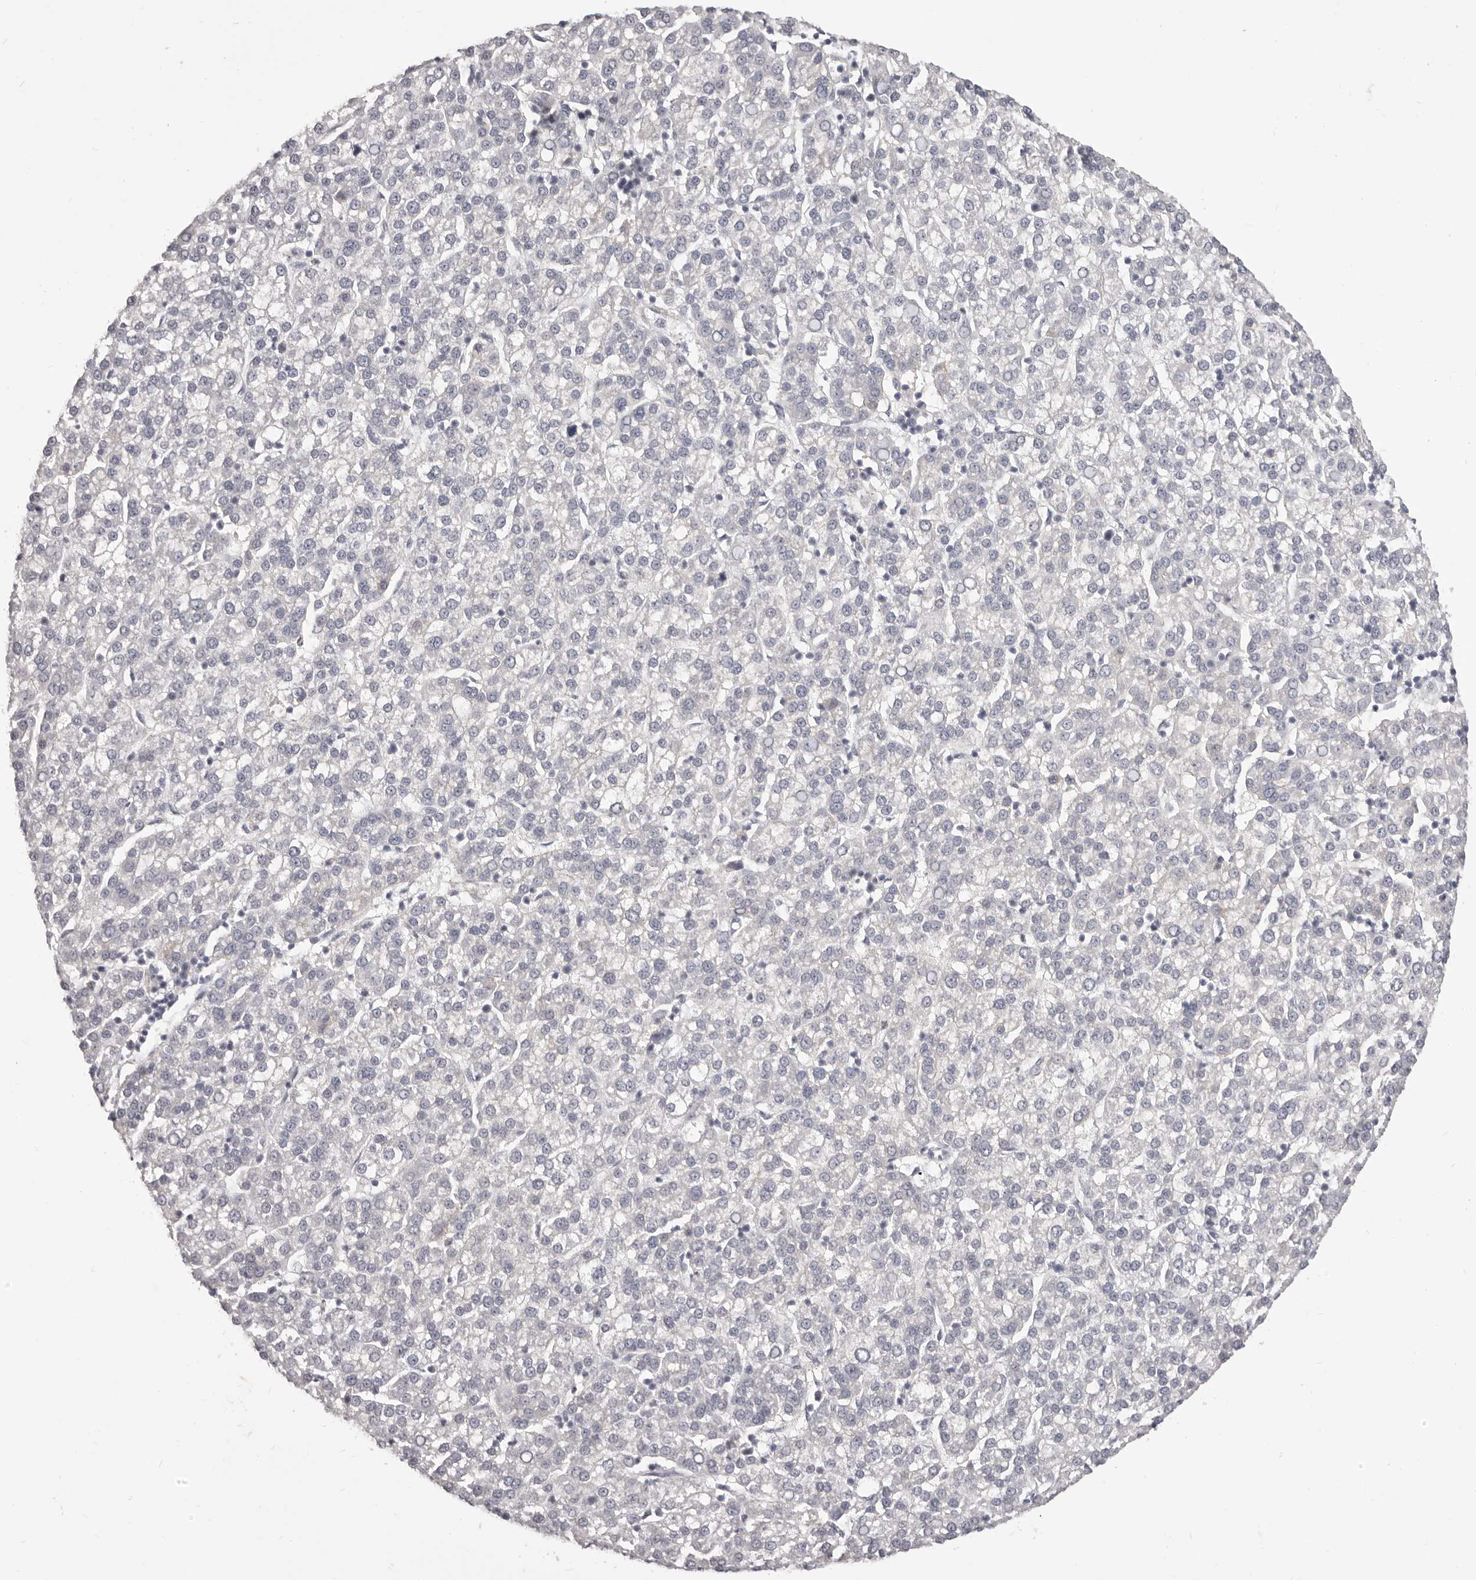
{"staining": {"intensity": "negative", "quantity": "none", "location": "none"}, "tissue": "liver cancer", "cell_type": "Tumor cells", "image_type": "cancer", "snomed": [{"axis": "morphology", "description": "Carcinoma, Hepatocellular, NOS"}, {"axis": "topography", "description": "Liver"}], "caption": "Immunohistochemical staining of human liver cancer (hepatocellular carcinoma) demonstrates no significant expression in tumor cells.", "gene": "OTUD3", "patient": {"sex": "female", "age": 58}}